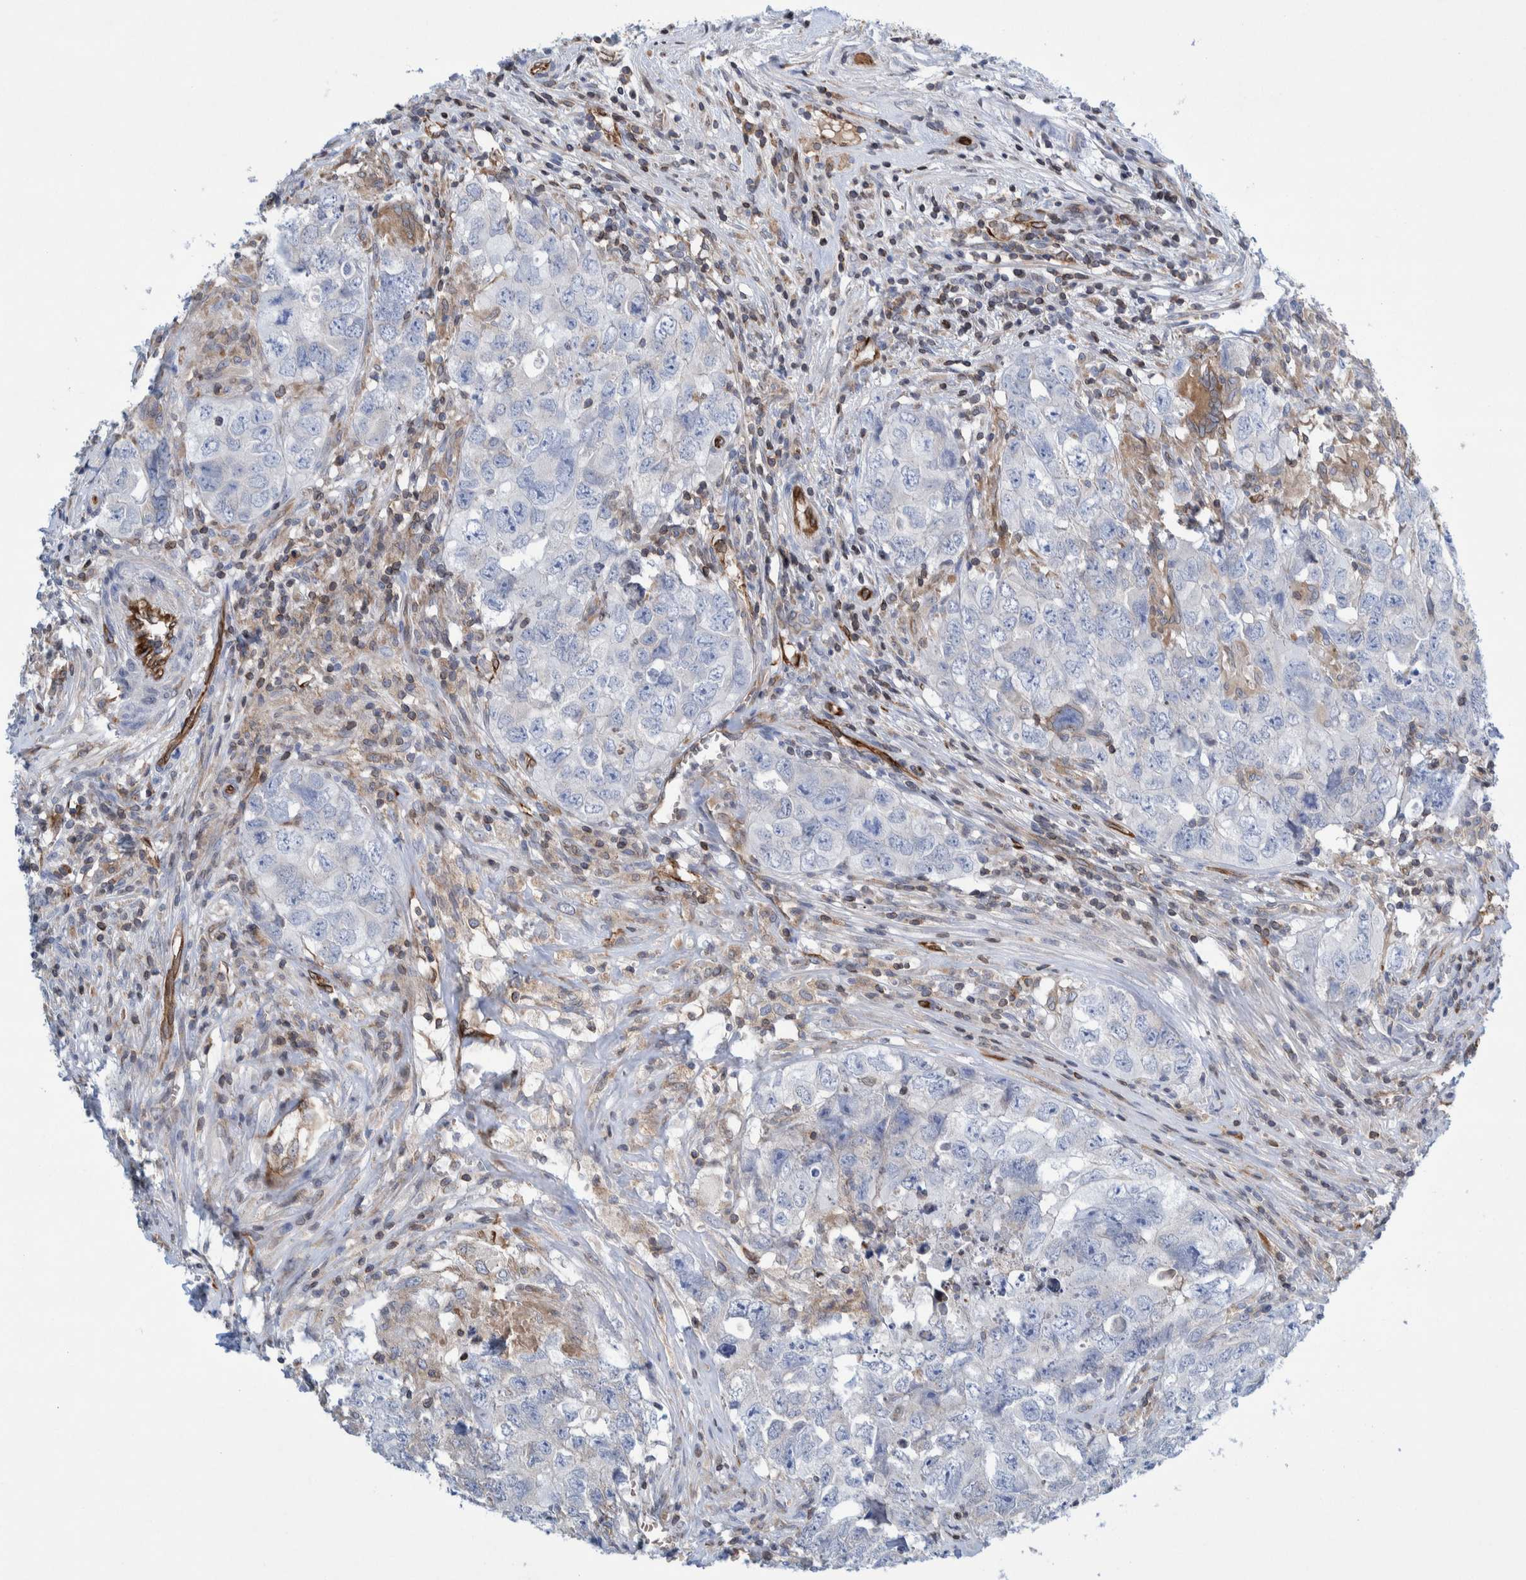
{"staining": {"intensity": "negative", "quantity": "none", "location": "none"}, "tissue": "testis cancer", "cell_type": "Tumor cells", "image_type": "cancer", "snomed": [{"axis": "morphology", "description": "Seminoma, NOS"}, {"axis": "morphology", "description": "Carcinoma, Embryonal, NOS"}, {"axis": "topography", "description": "Testis"}], "caption": "Histopathology image shows no significant protein positivity in tumor cells of testis embryonal carcinoma.", "gene": "THEM6", "patient": {"sex": "male", "age": 43}}